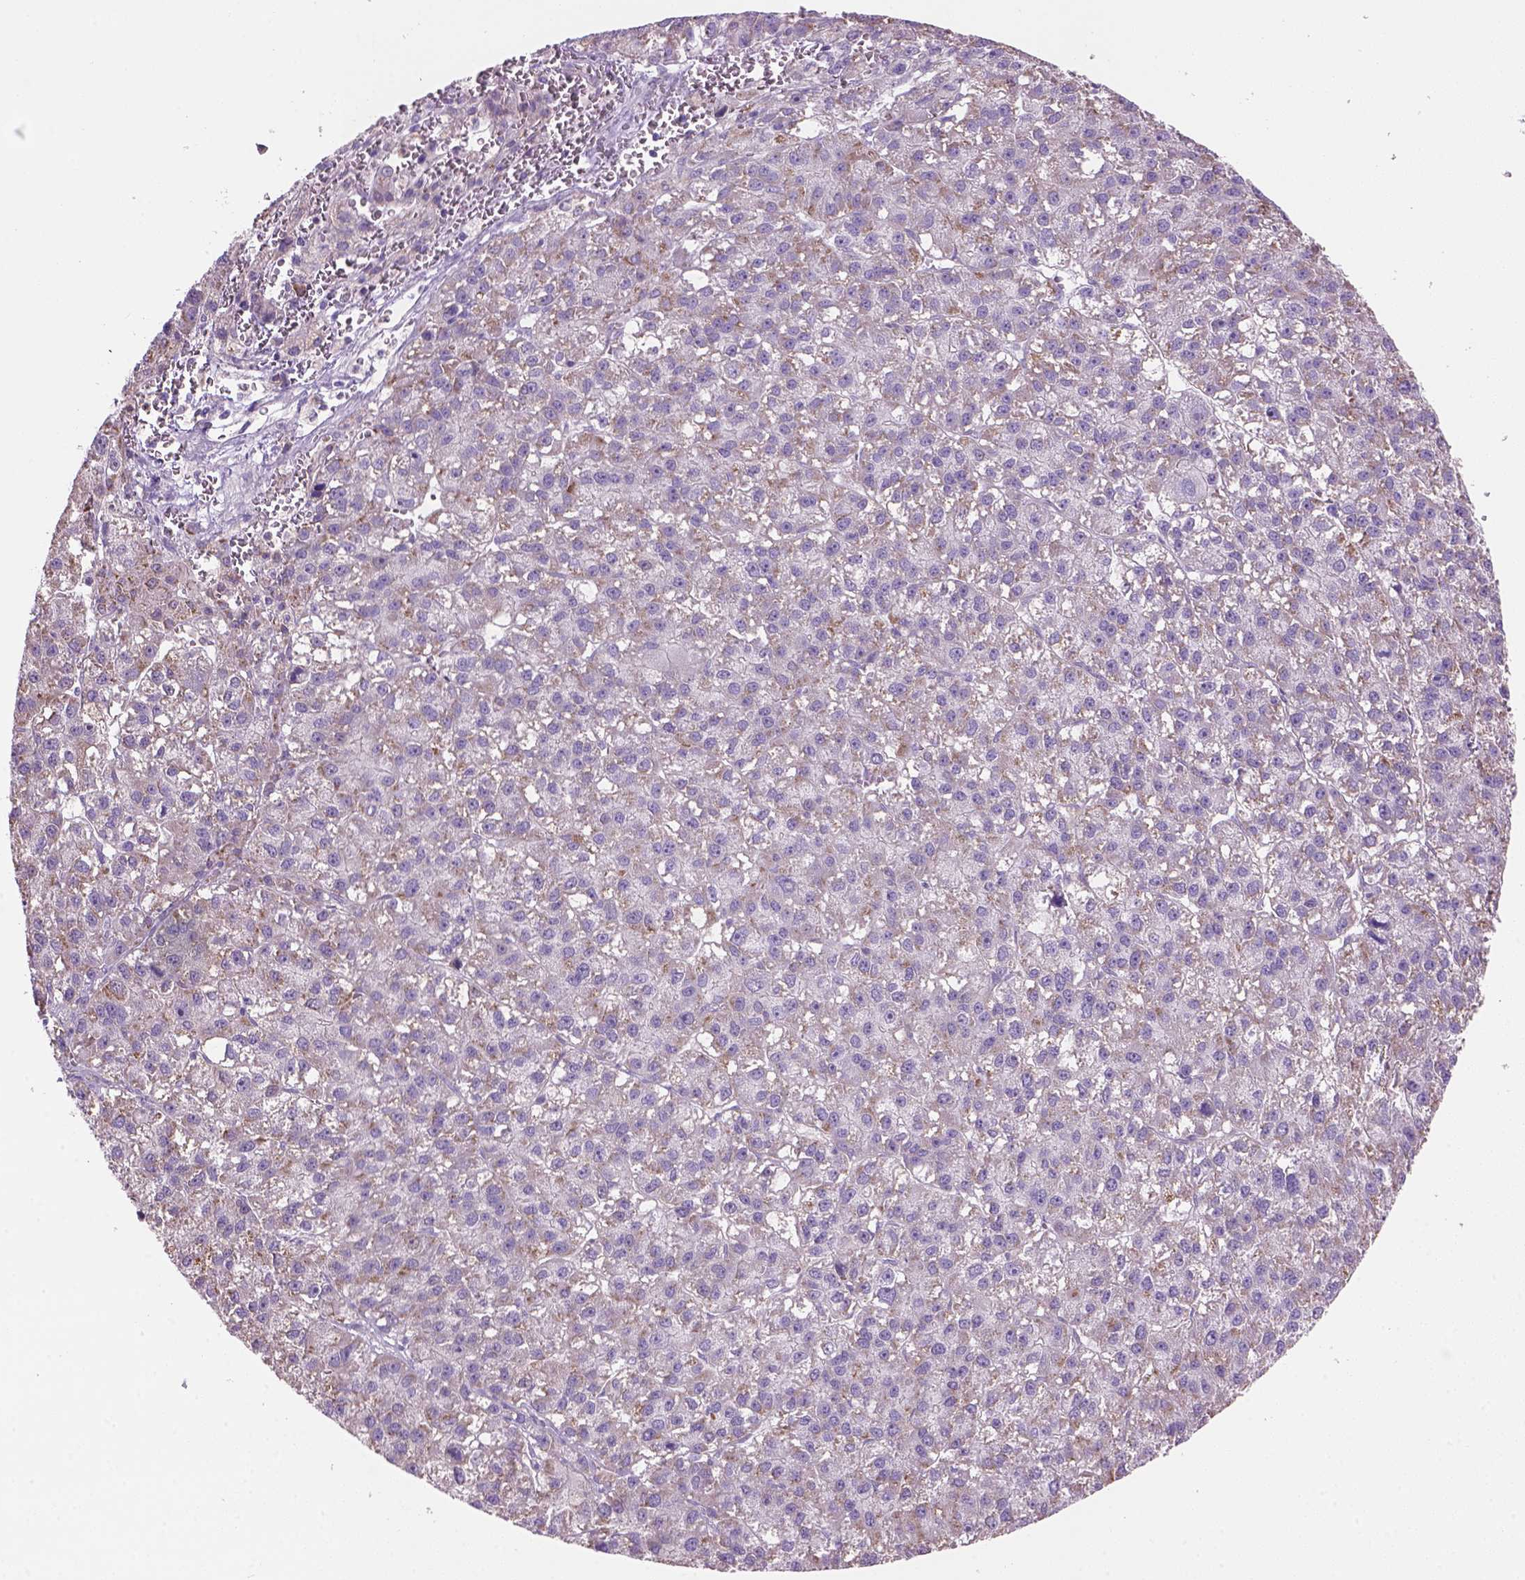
{"staining": {"intensity": "moderate", "quantity": "<25%", "location": "cytoplasmic/membranous"}, "tissue": "liver cancer", "cell_type": "Tumor cells", "image_type": "cancer", "snomed": [{"axis": "morphology", "description": "Carcinoma, Hepatocellular, NOS"}, {"axis": "topography", "description": "Liver"}], "caption": "This is a micrograph of IHC staining of liver cancer, which shows moderate staining in the cytoplasmic/membranous of tumor cells.", "gene": "CD84", "patient": {"sex": "female", "age": 70}}